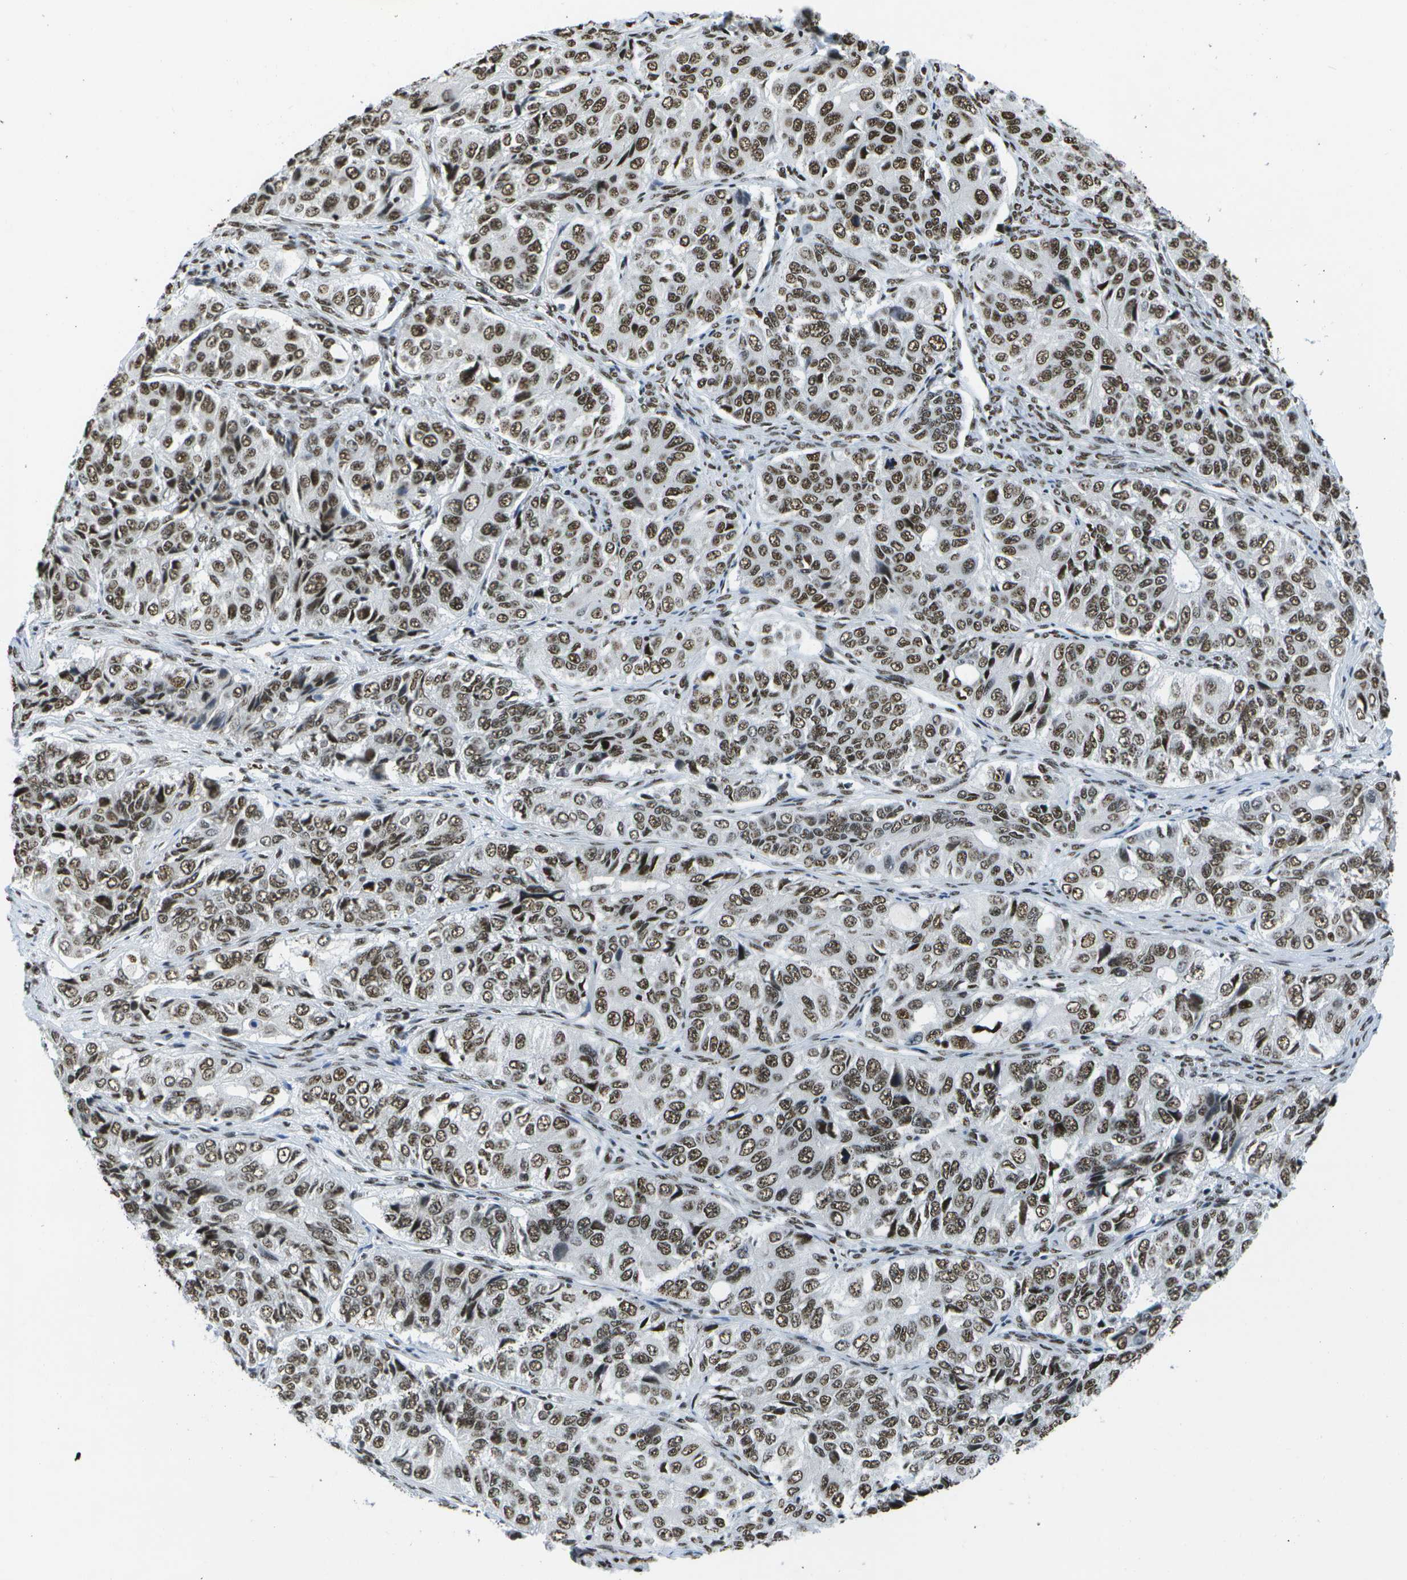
{"staining": {"intensity": "strong", "quantity": ">75%", "location": "nuclear"}, "tissue": "ovarian cancer", "cell_type": "Tumor cells", "image_type": "cancer", "snomed": [{"axis": "morphology", "description": "Carcinoma, endometroid"}, {"axis": "topography", "description": "Ovary"}], "caption": "High-magnification brightfield microscopy of endometroid carcinoma (ovarian) stained with DAB (brown) and counterstained with hematoxylin (blue). tumor cells exhibit strong nuclear staining is appreciated in about>75% of cells.", "gene": "NSRP1", "patient": {"sex": "female", "age": 51}}